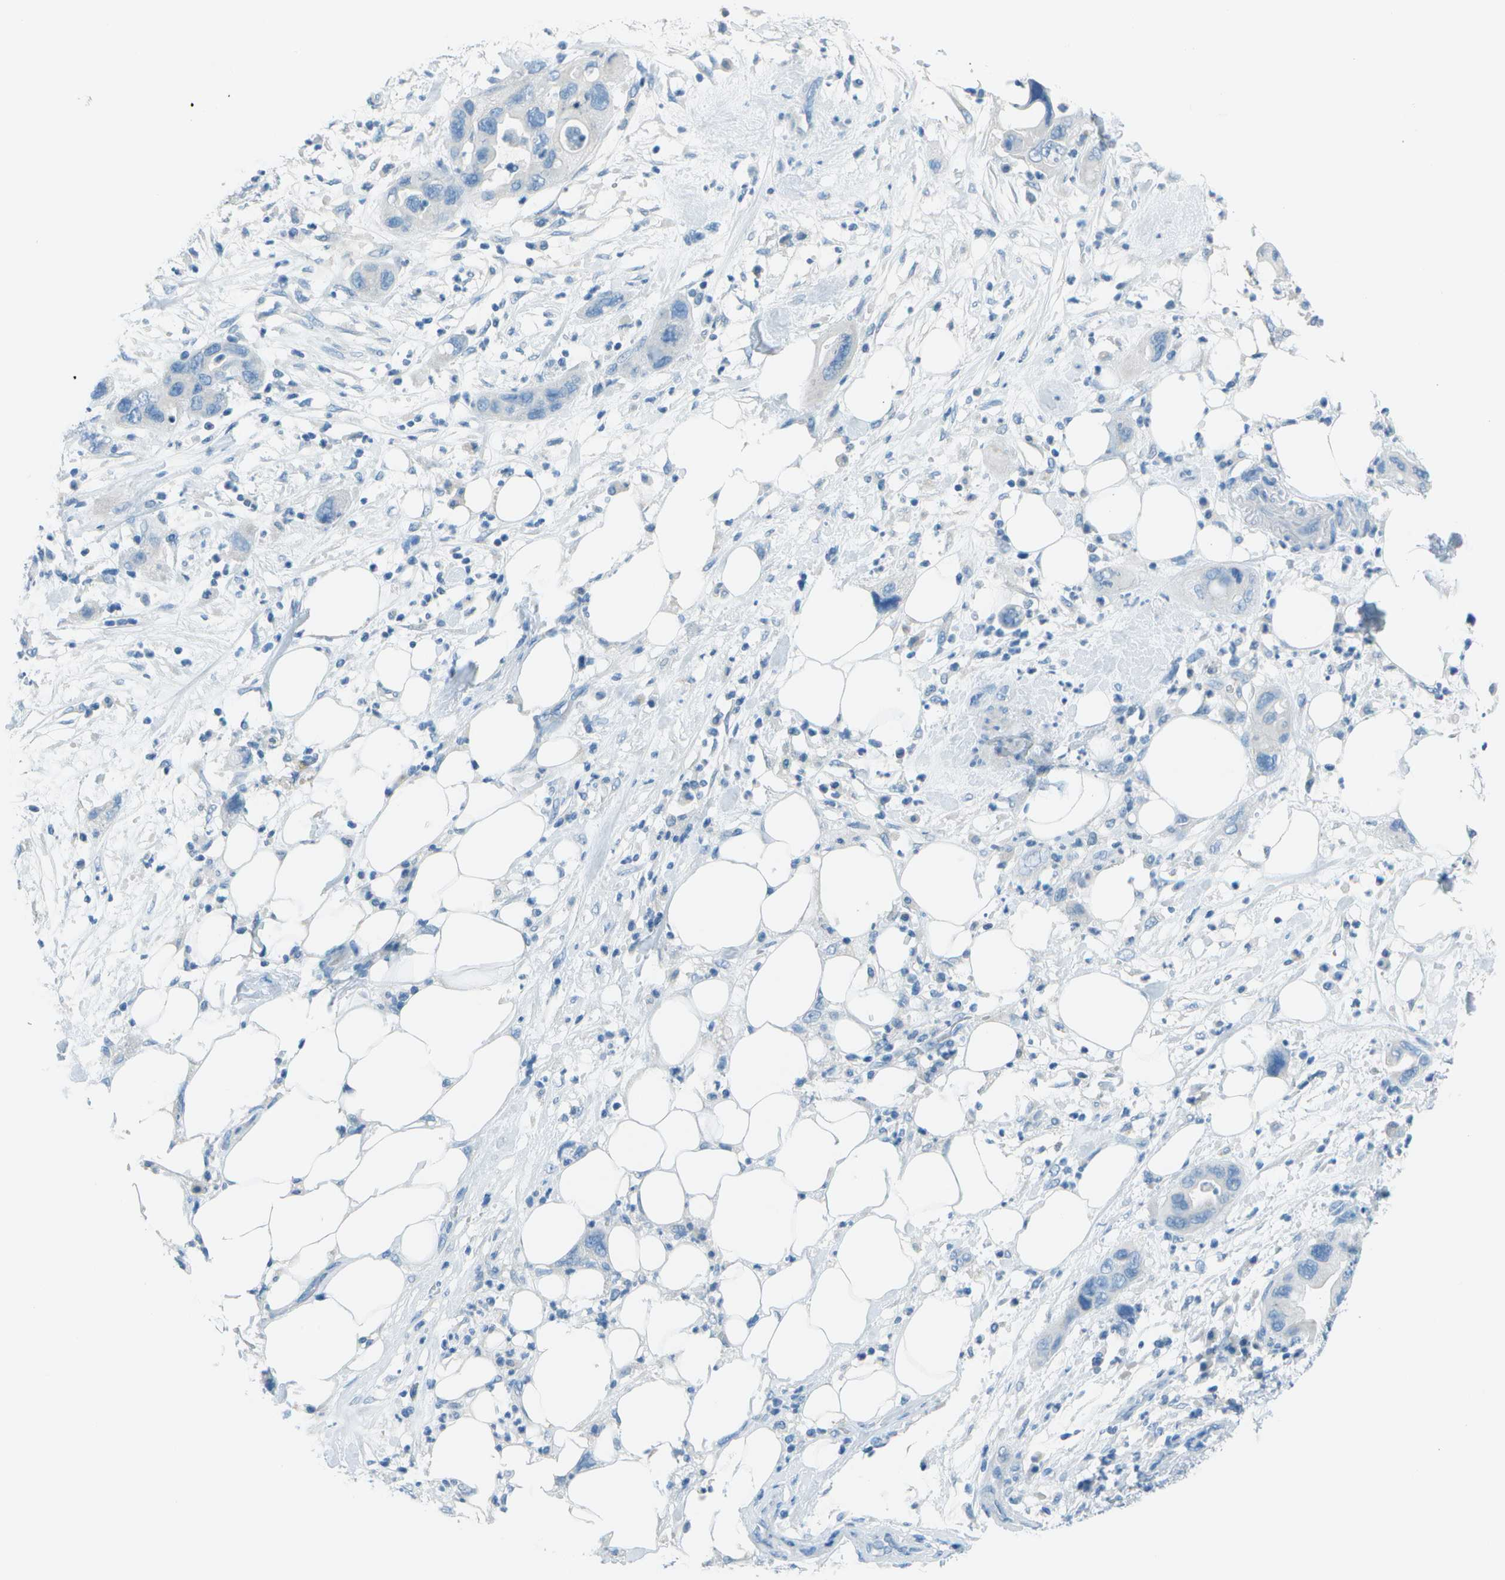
{"staining": {"intensity": "negative", "quantity": "none", "location": "none"}, "tissue": "pancreatic cancer", "cell_type": "Tumor cells", "image_type": "cancer", "snomed": [{"axis": "morphology", "description": "Adenocarcinoma, NOS"}, {"axis": "topography", "description": "Pancreas"}], "caption": "Immunohistochemistry of human adenocarcinoma (pancreatic) shows no expression in tumor cells.", "gene": "FGF1", "patient": {"sex": "female", "age": 71}}